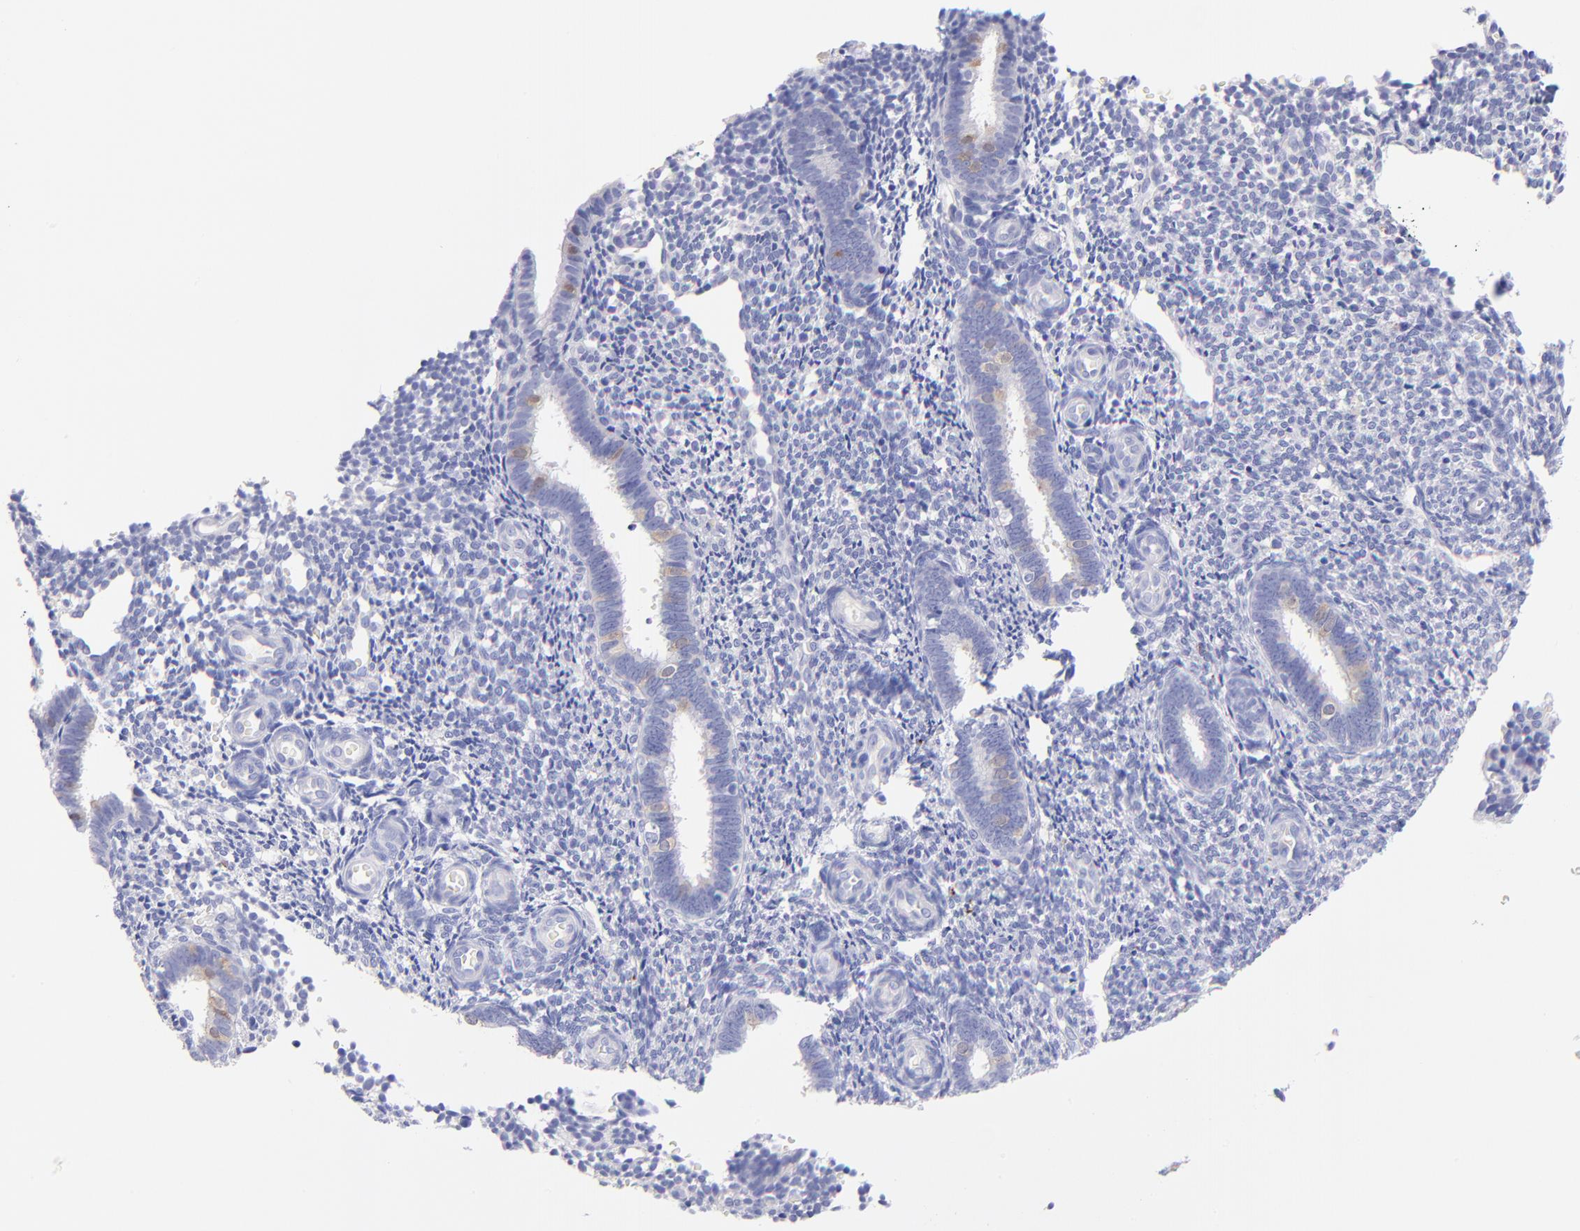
{"staining": {"intensity": "negative", "quantity": "none", "location": "none"}, "tissue": "endometrium", "cell_type": "Cells in endometrial stroma", "image_type": "normal", "snomed": [{"axis": "morphology", "description": "Normal tissue, NOS"}, {"axis": "topography", "description": "Endometrium"}], "caption": "This is a photomicrograph of immunohistochemistry staining of unremarkable endometrium, which shows no expression in cells in endometrial stroma. The staining was performed using DAB (3,3'-diaminobenzidine) to visualize the protein expression in brown, while the nuclei were stained in blue with hematoxylin (Magnification: 20x).", "gene": "RAB3B", "patient": {"sex": "female", "age": 27}}